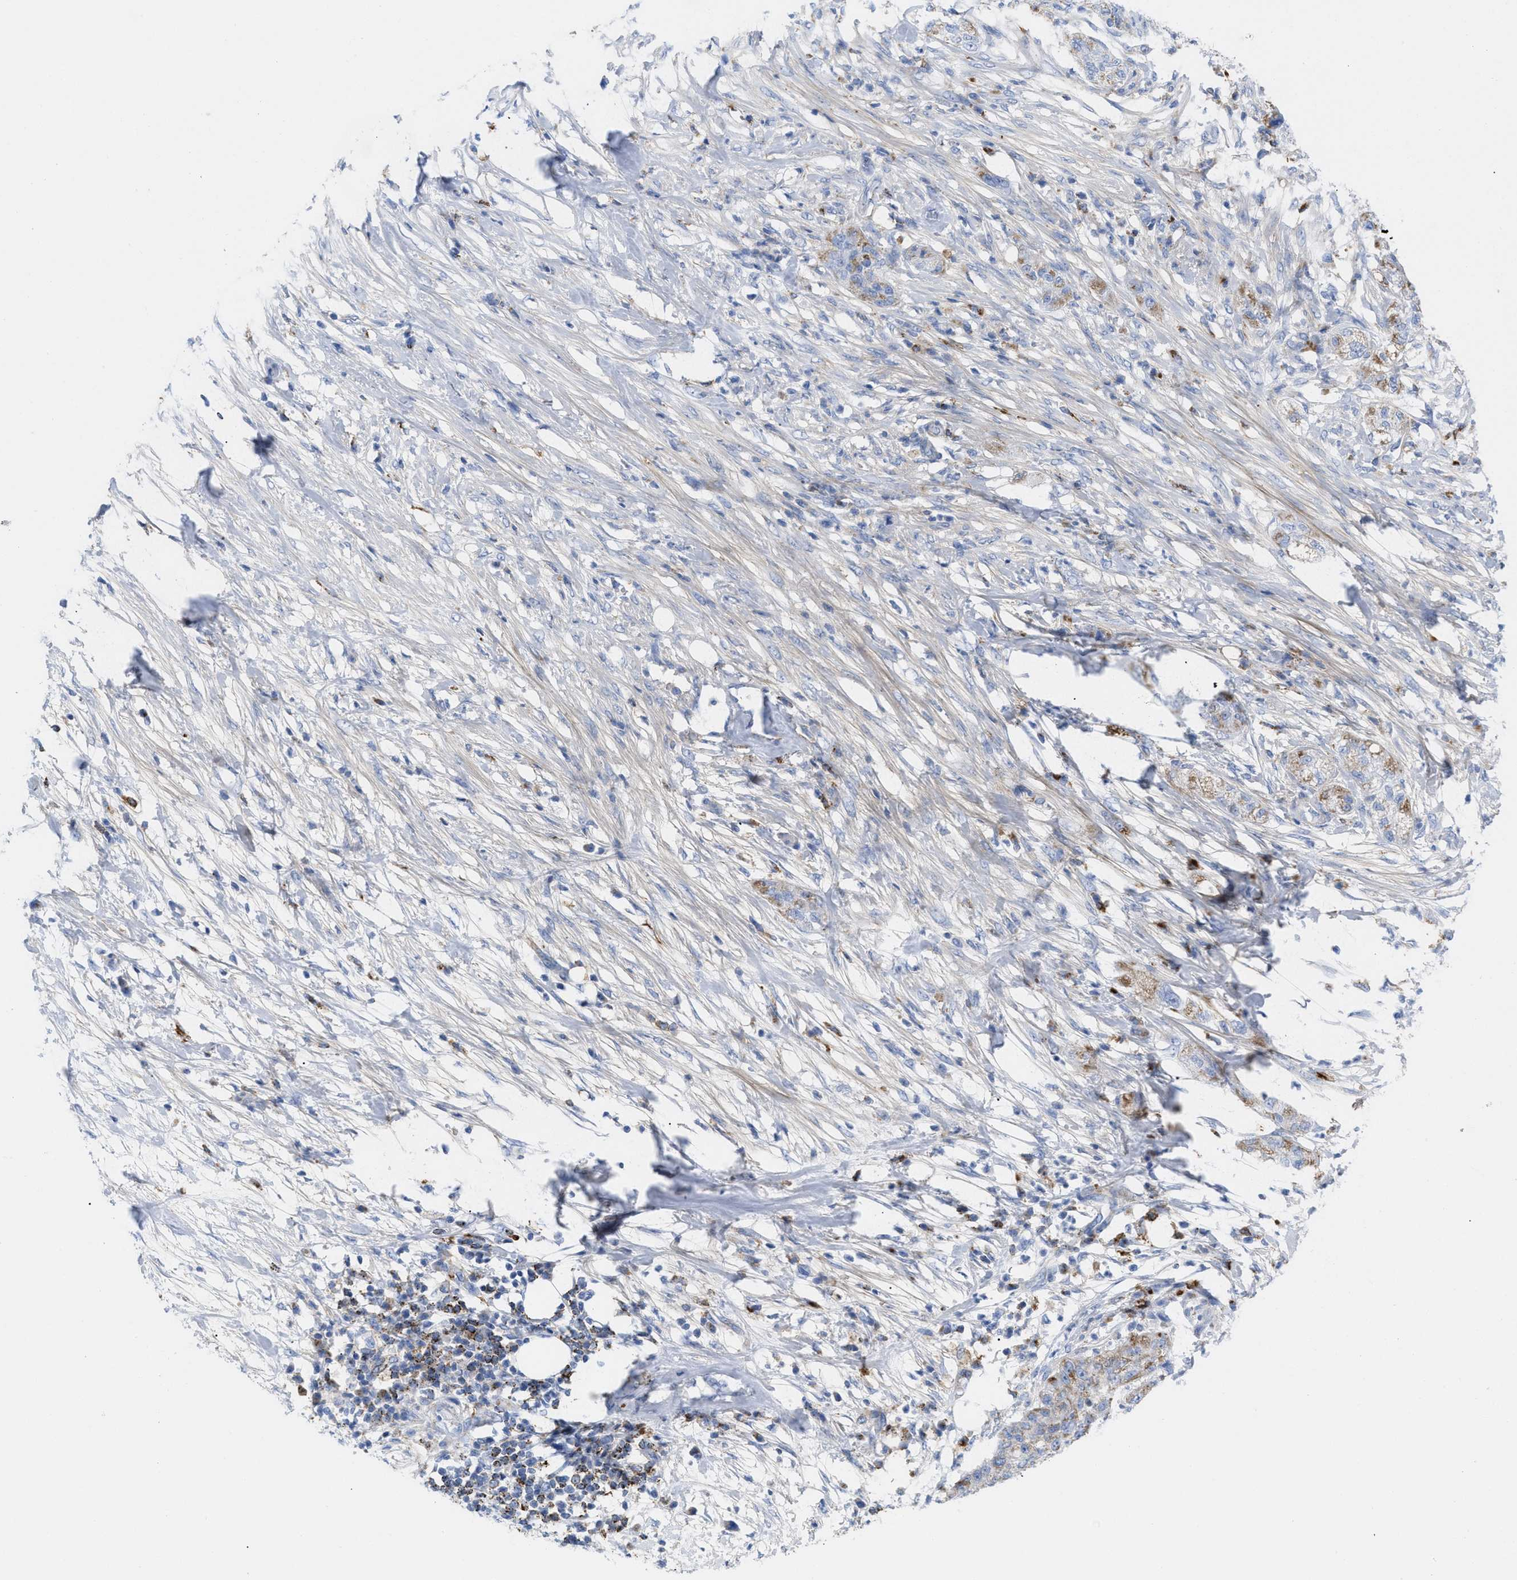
{"staining": {"intensity": "moderate", "quantity": ">75%", "location": "cytoplasmic/membranous"}, "tissue": "pancreatic cancer", "cell_type": "Tumor cells", "image_type": "cancer", "snomed": [{"axis": "morphology", "description": "Adenocarcinoma, NOS"}, {"axis": "topography", "description": "Pancreas"}], "caption": "DAB immunohistochemical staining of pancreatic cancer (adenocarcinoma) exhibits moderate cytoplasmic/membranous protein staining in about >75% of tumor cells.", "gene": "DRAM2", "patient": {"sex": "female", "age": 78}}